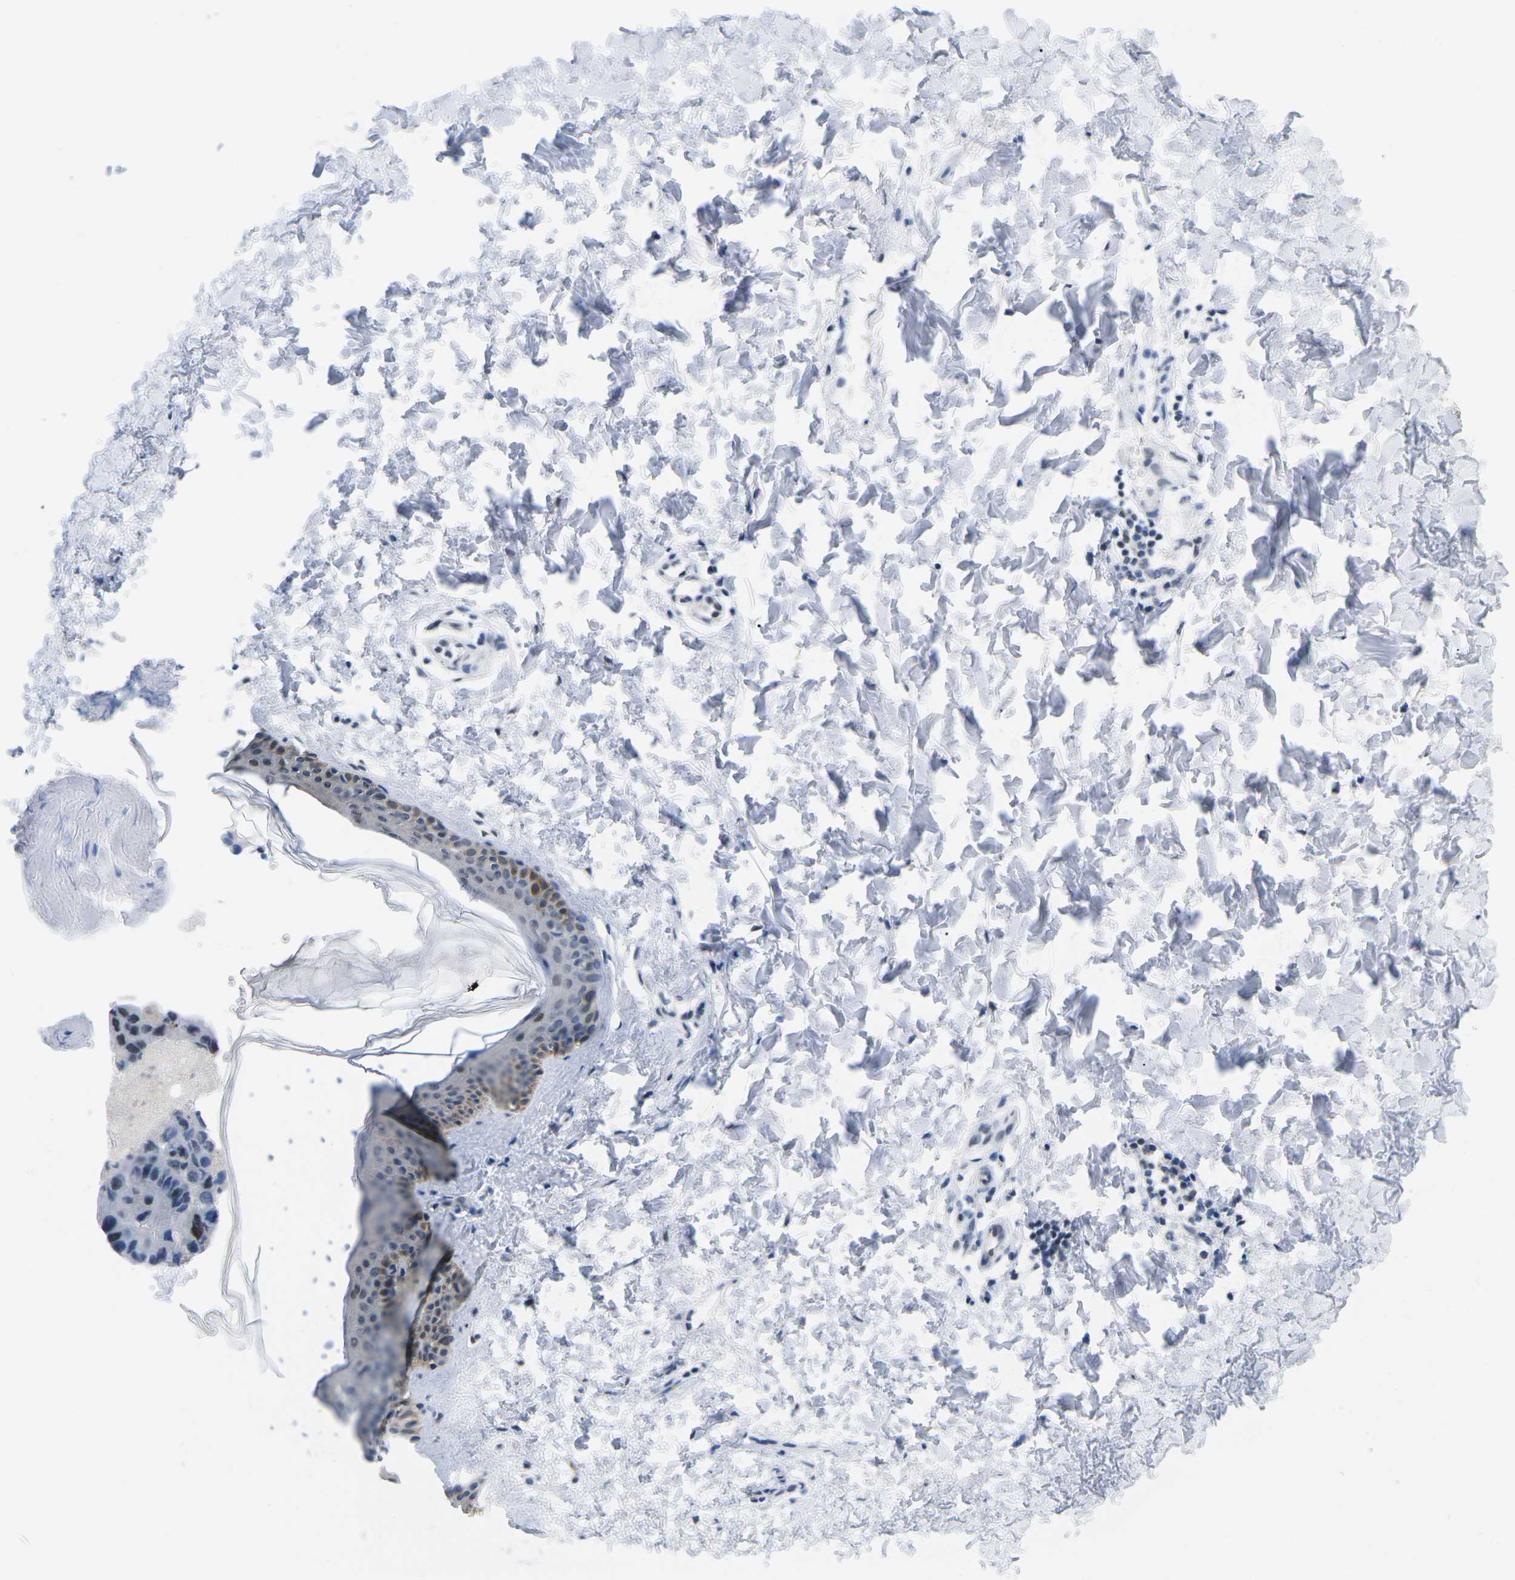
{"staining": {"intensity": "negative", "quantity": "none", "location": "none"}, "tissue": "skin", "cell_type": "Fibroblasts", "image_type": "normal", "snomed": [{"axis": "morphology", "description": "Normal tissue, NOS"}, {"axis": "topography", "description": "Skin"}], "caption": "This is a photomicrograph of immunohistochemistry (IHC) staining of normal skin, which shows no expression in fibroblasts.", "gene": "UBA7", "patient": {"sex": "female", "age": 41}}